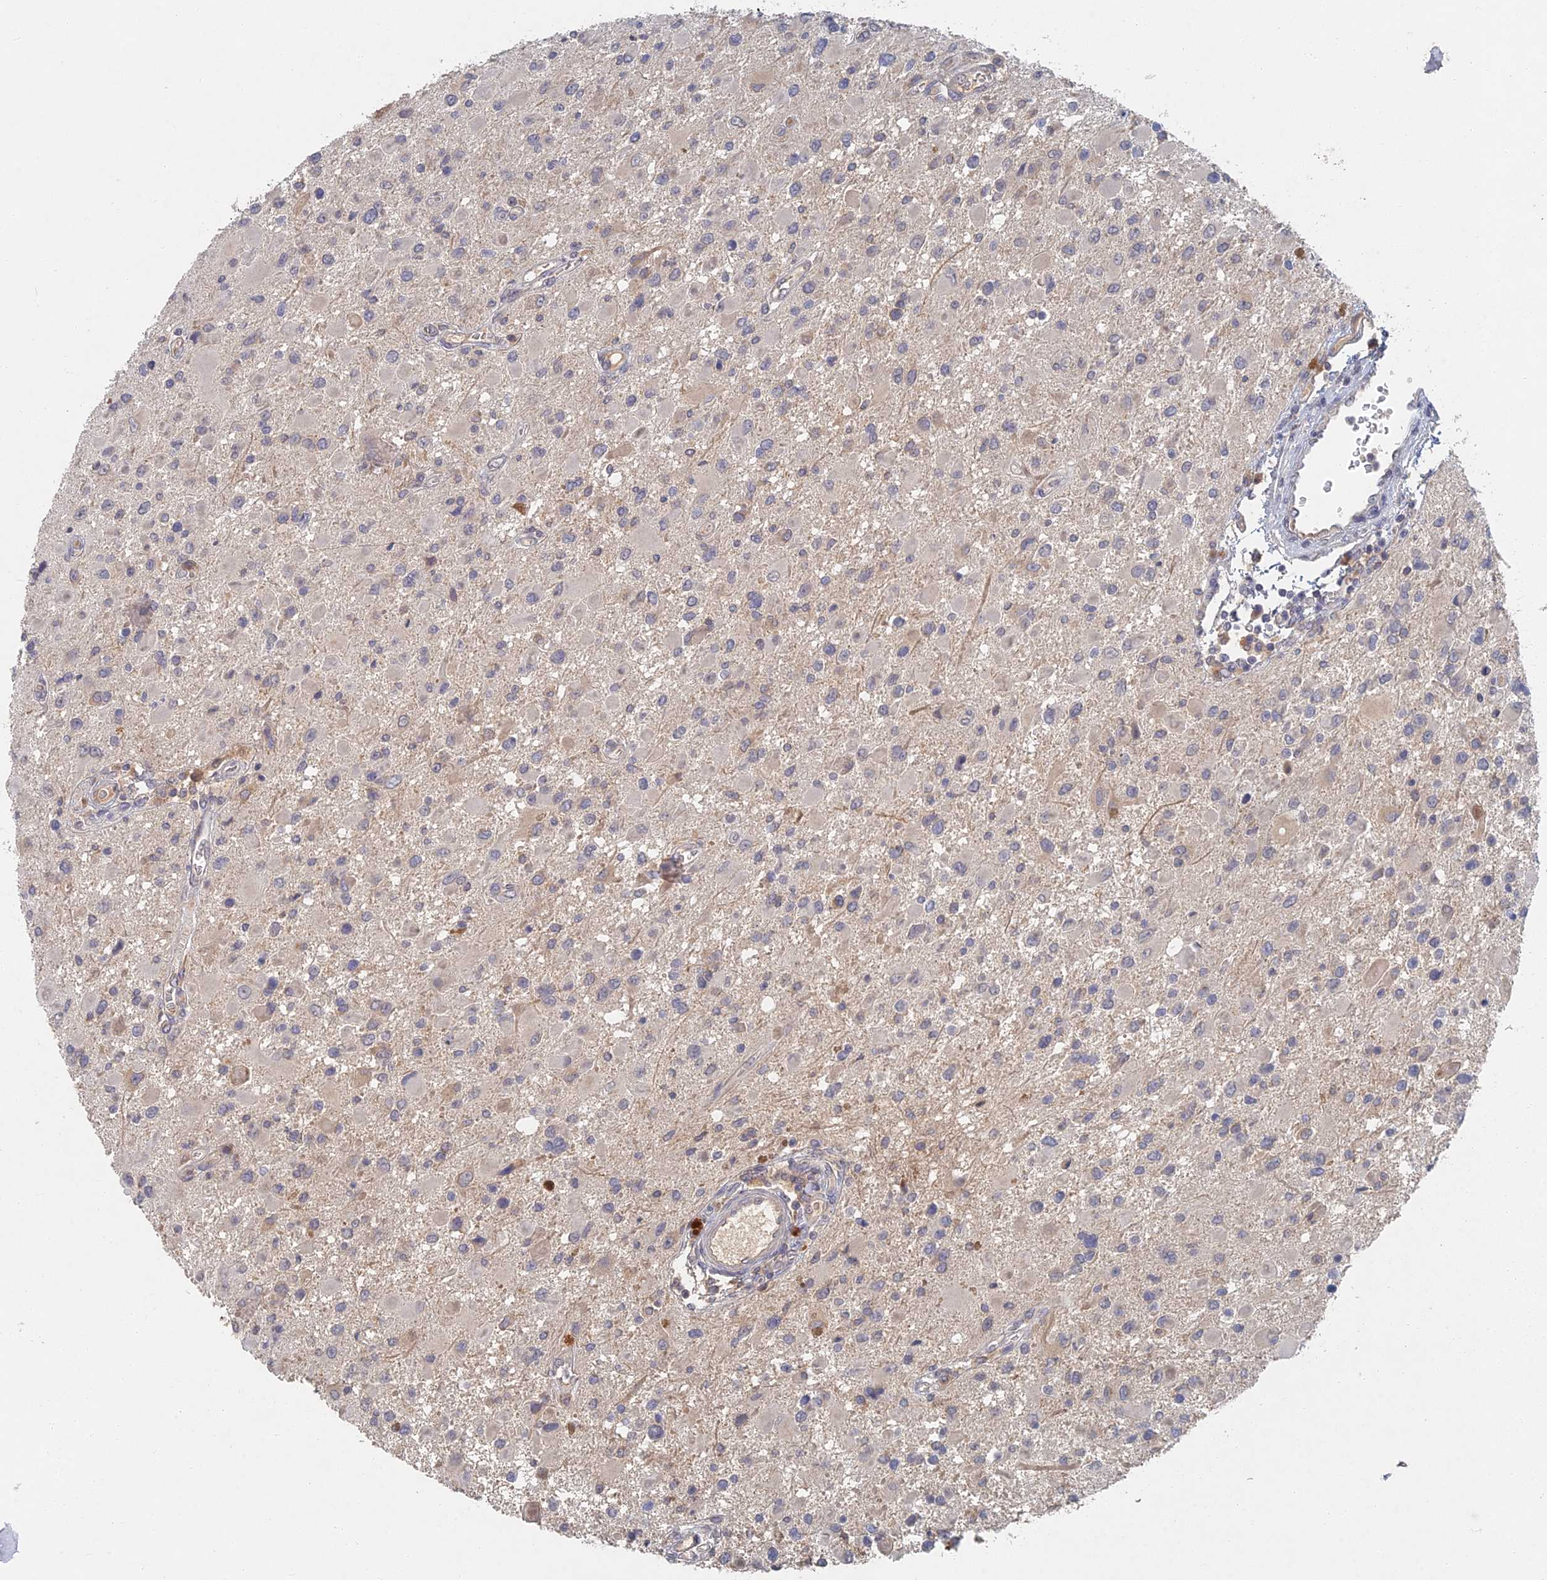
{"staining": {"intensity": "weak", "quantity": "<25%", "location": "cytoplasmic/membranous"}, "tissue": "glioma", "cell_type": "Tumor cells", "image_type": "cancer", "snomed": [{"axis": "morphology", "description": "Glioma, malignant, High grade"}, {"axis": "topography", "description": "Brain"}], "caption": "A high-resolution image shows IHC staining of glioma, which demonstrates no significant expression in tumor cells. Brightfield microscopy of immunohistochemistry stained with DAB (3,3'-diaminobenzidine) (brown) and hematoxylin (blue), captured at high magnification.", "gene": "GNA15", "patient": {"sex": "male", "age": 53}}